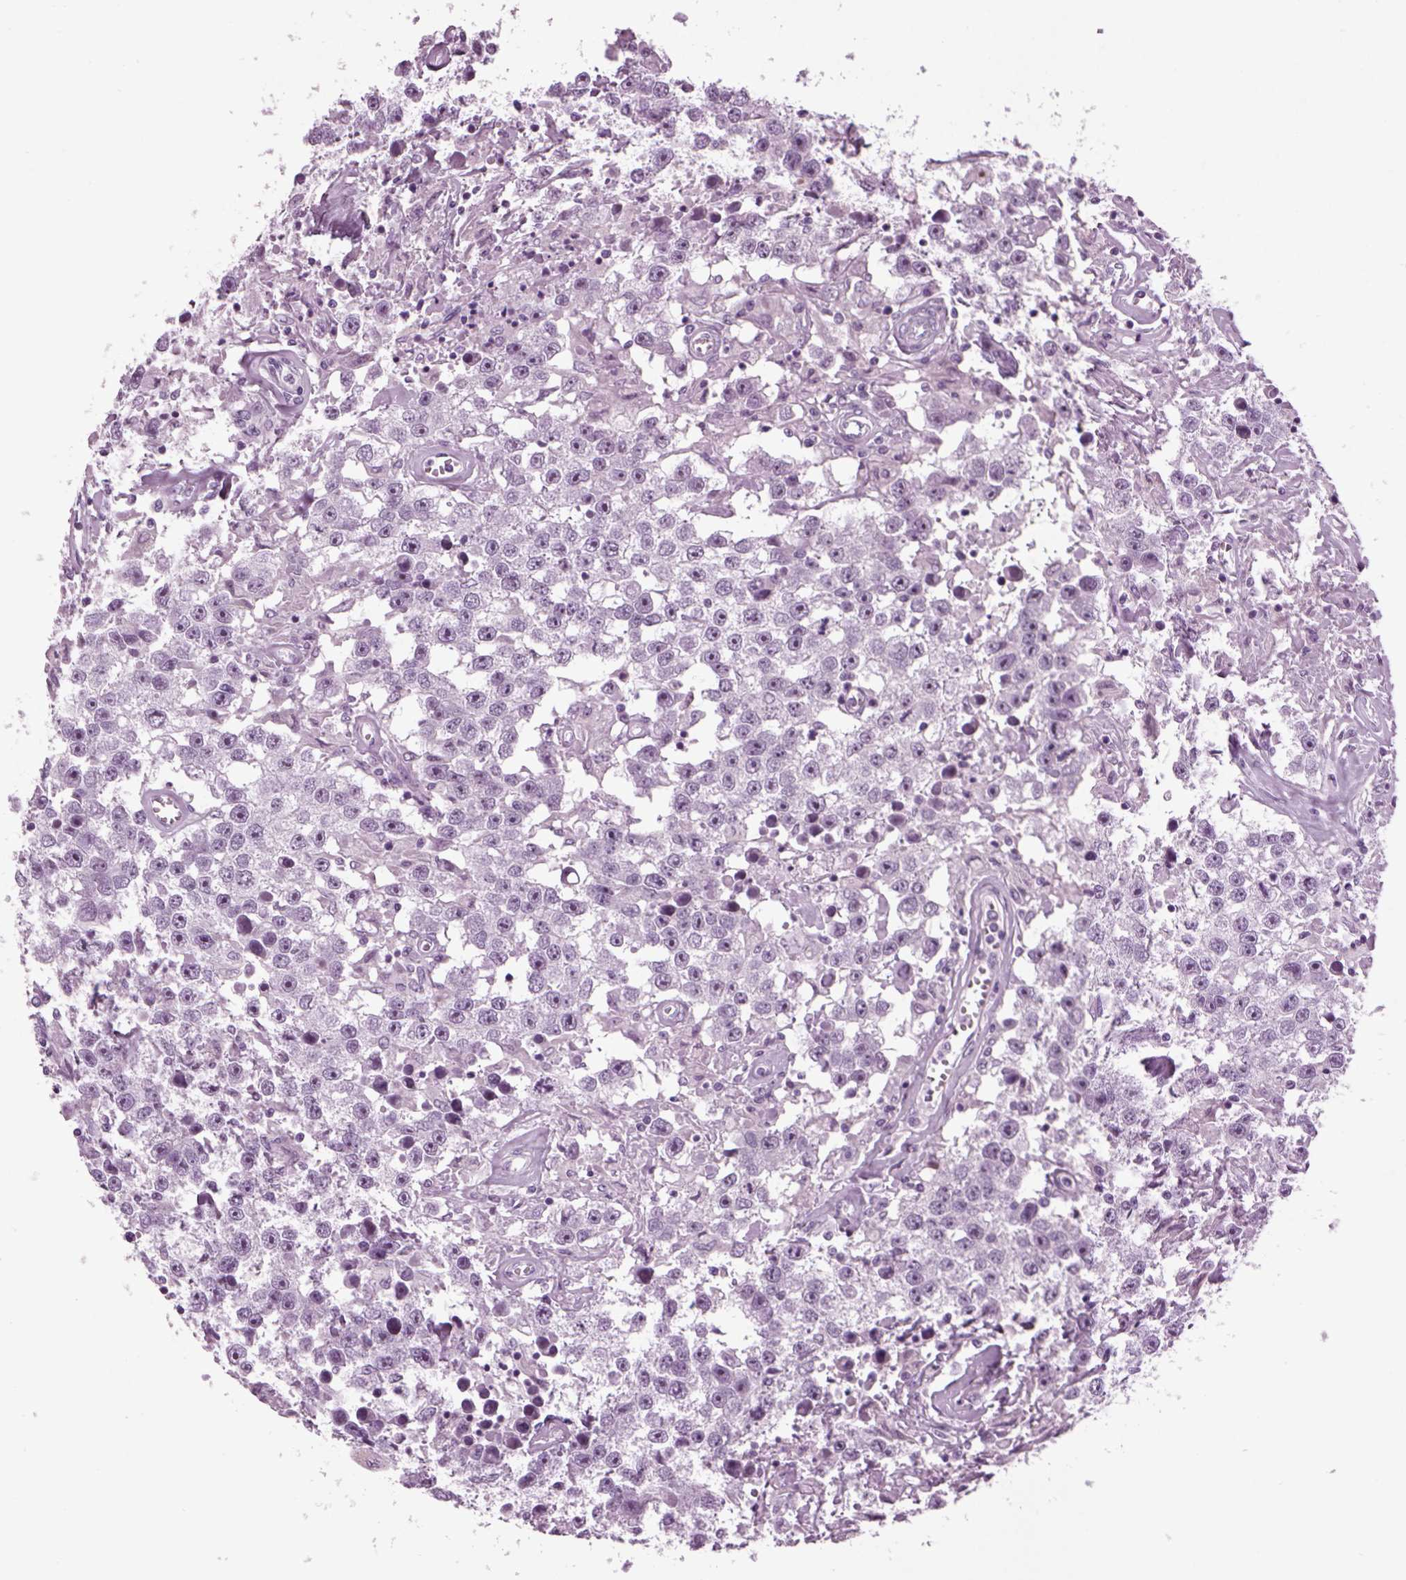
{"staining": {"intensity": "negative", "quantity": "none", "location": "none"}, "tissue": "testis cancer", "cell_type": "Tumor cells", "image_type": "cancer", "snomed": [{"axis": "morphology", "description": "Seminoma, NOS"}, {"axis": "topography", "description": "Testis"}], "caption": "Tumor cells show no significant expression in testis cancer.", "gene": "FAM24A", "patient": {"sex": "male", "age": 43}}